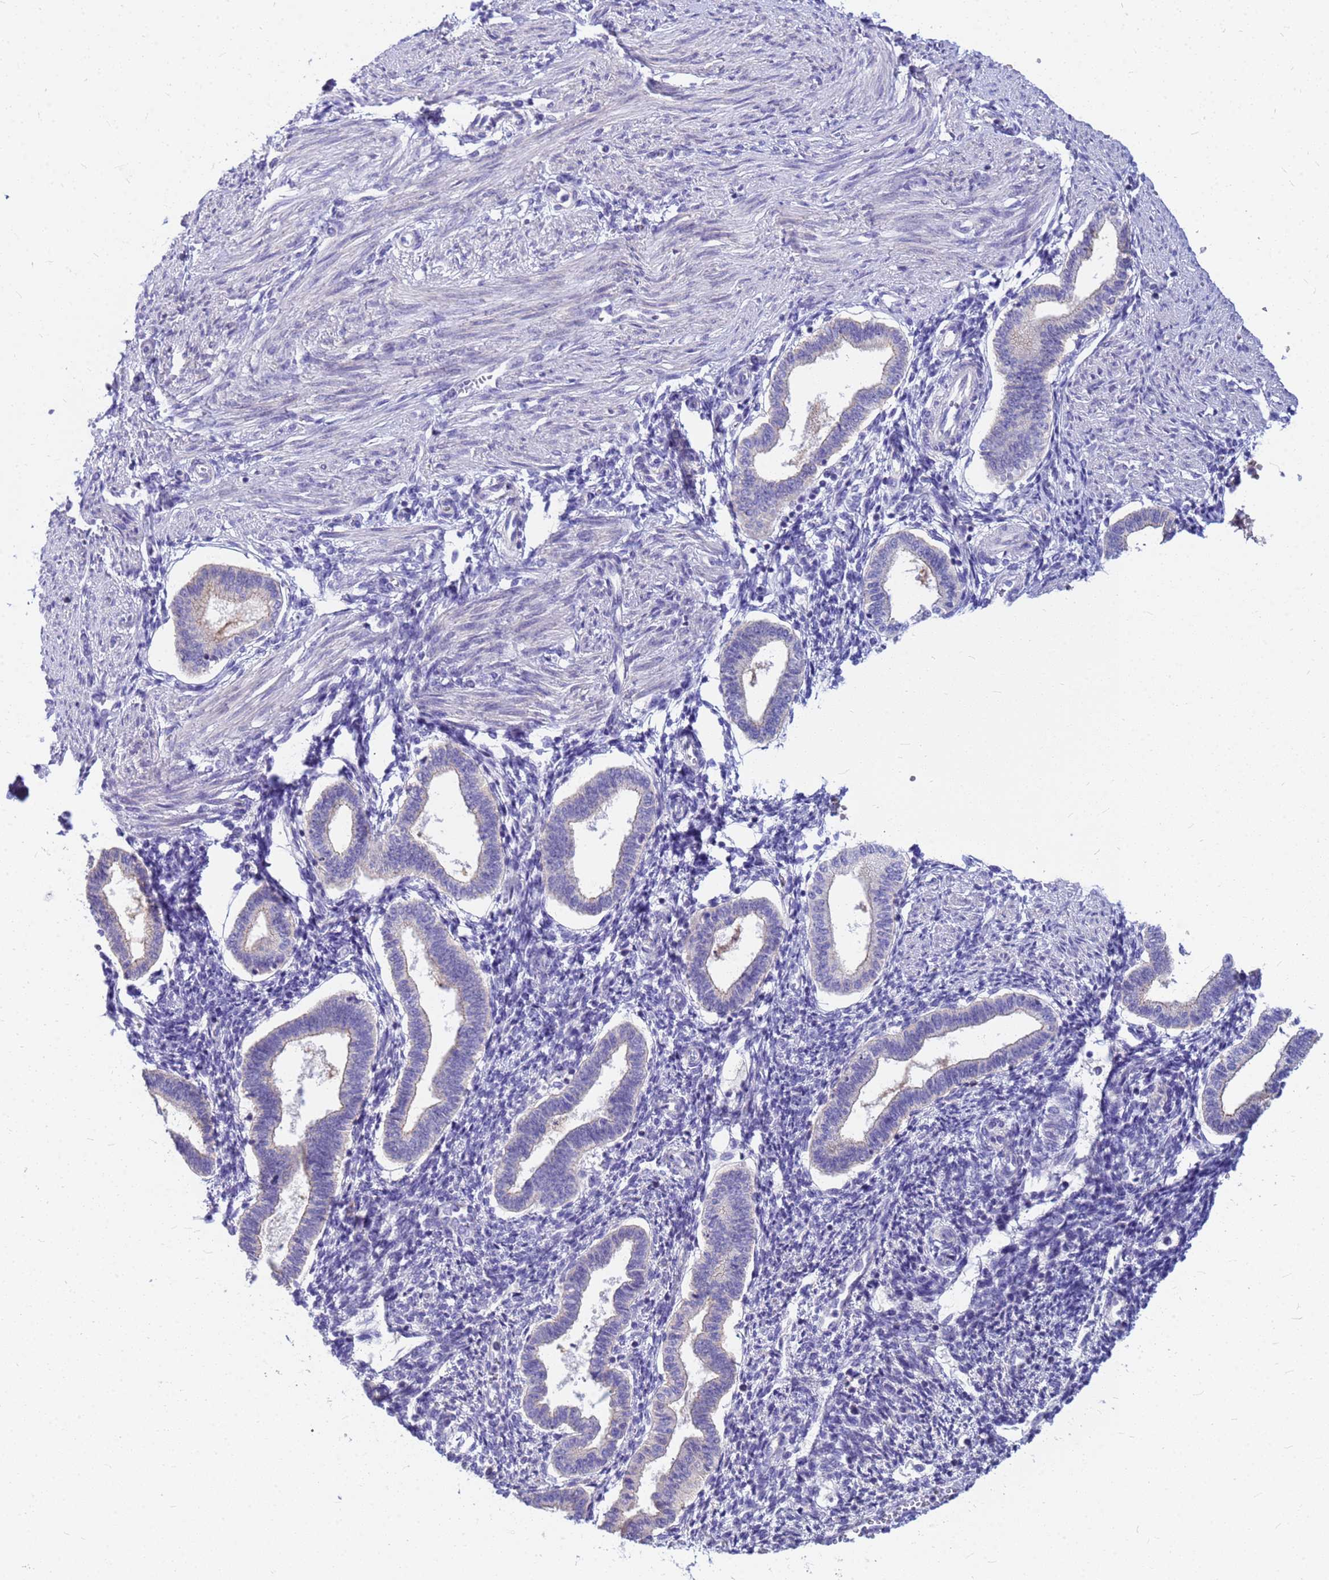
{"staining": {"intensity": "negative", "quantity": "none", "location": "none"}, "tissue": "endometrium", "cell_type": "Cells in endometrial stroma", "image_type": "normal", "snomed": [{"axis": "morphology", "description": "Normal tissue, NOS"}, {"axis": "topography", "description": "Endometrium"}], "caption": "Immunohistochemistry histopathology image of benign endometrium stained for a protein (brown), which displays no staining in cells in endometrial stroma.", "gene": "DPRX", "patient": {"sex": "female", "age": 24}}